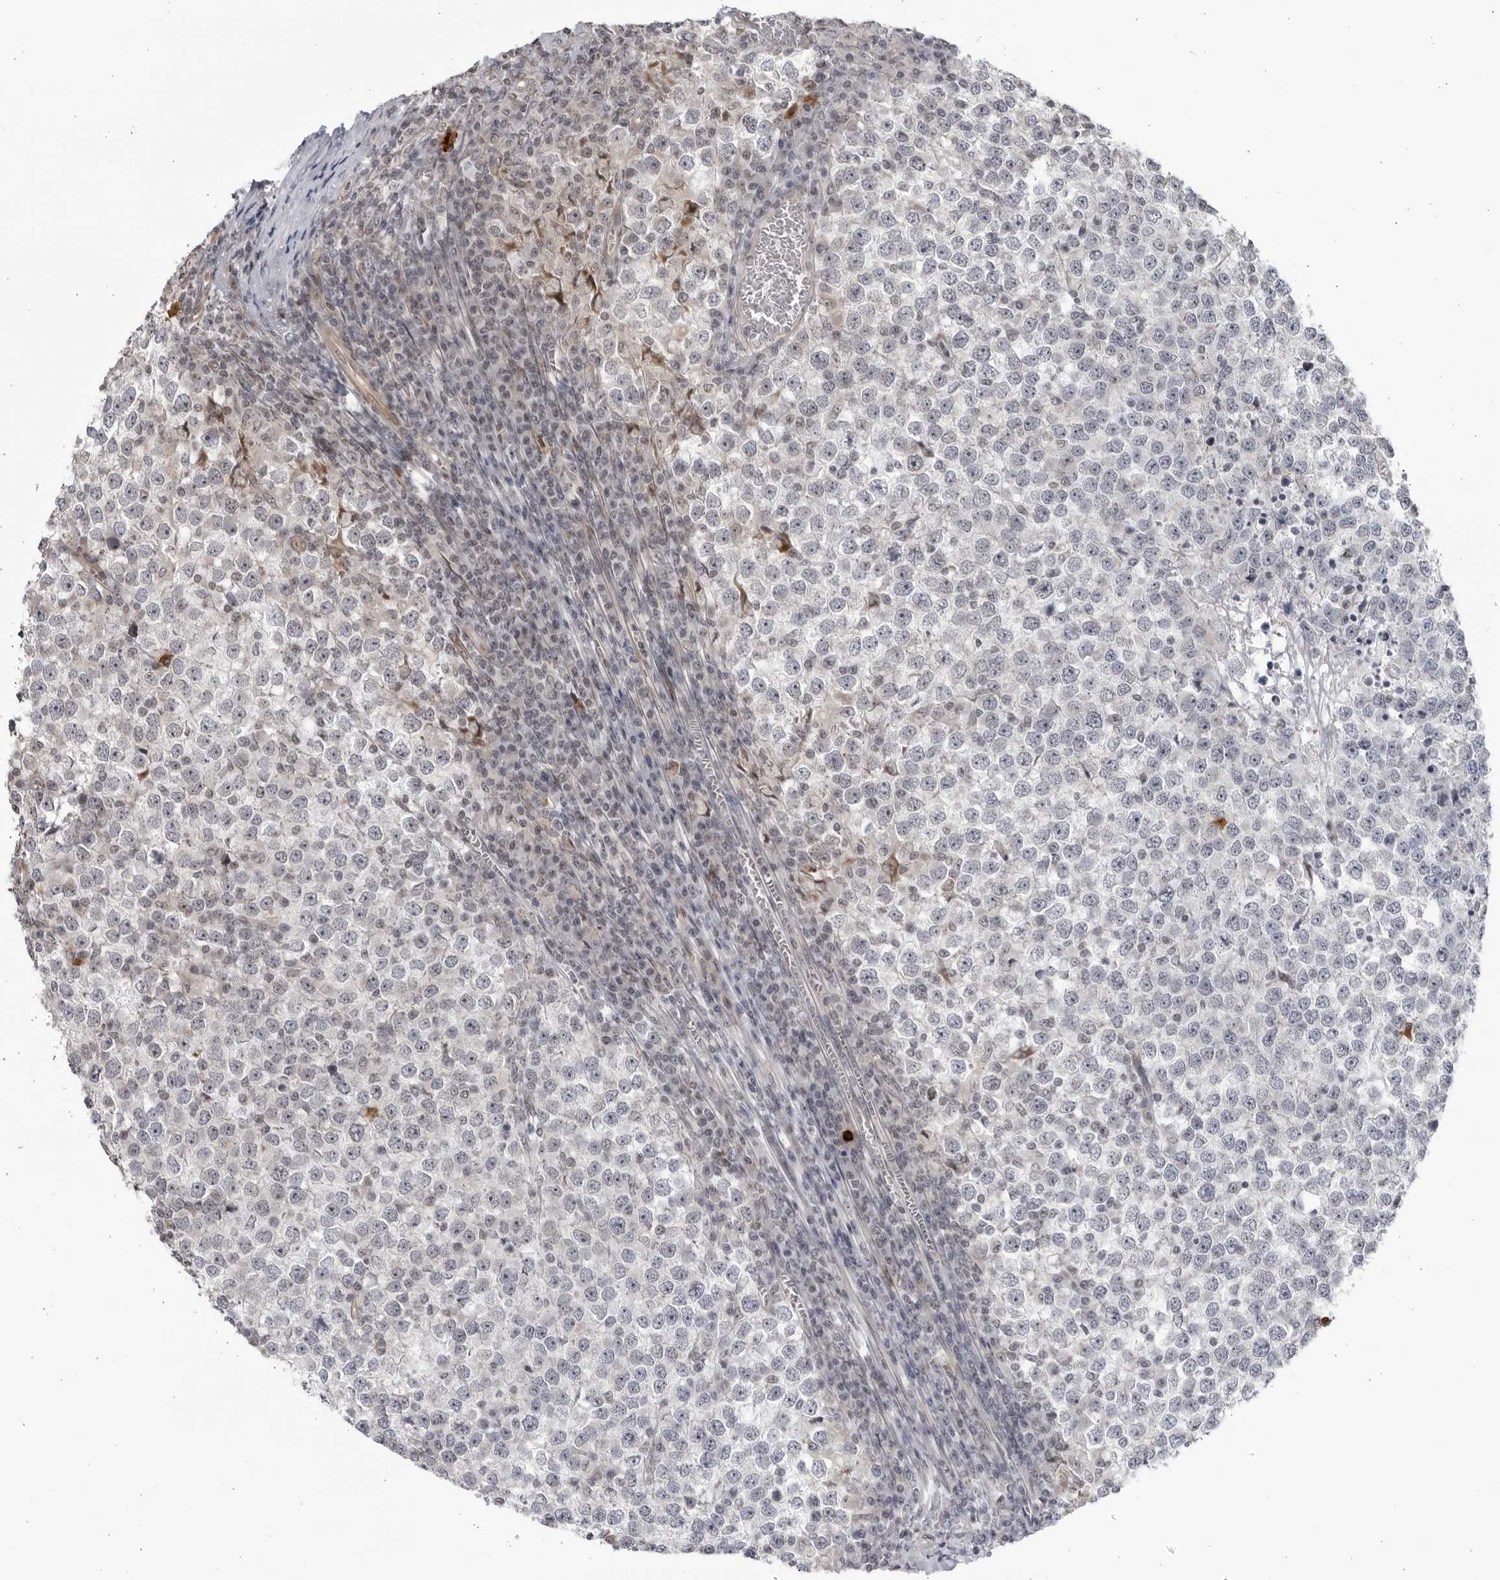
{"staining": {"intensity": "negative", "quantity": "none", "location": "none"}, "tissue": "testis cancer", "cell_type": "Tumor cells", "image_type": "cancer", "snomed": [{"axis": "morphology", "description": "Seminoma, NOS"}, {"axis": "topography", "description": "Testis"}], "caption": "High magnification brightfield microscopy of testis cancer (seminoma) stained with DAB (brown) and counterstained with hematoxylin (blue): tumor cells show no significant staining.", "gene": "CNBD1", "patient": {"sex": "male", "age": 65}}